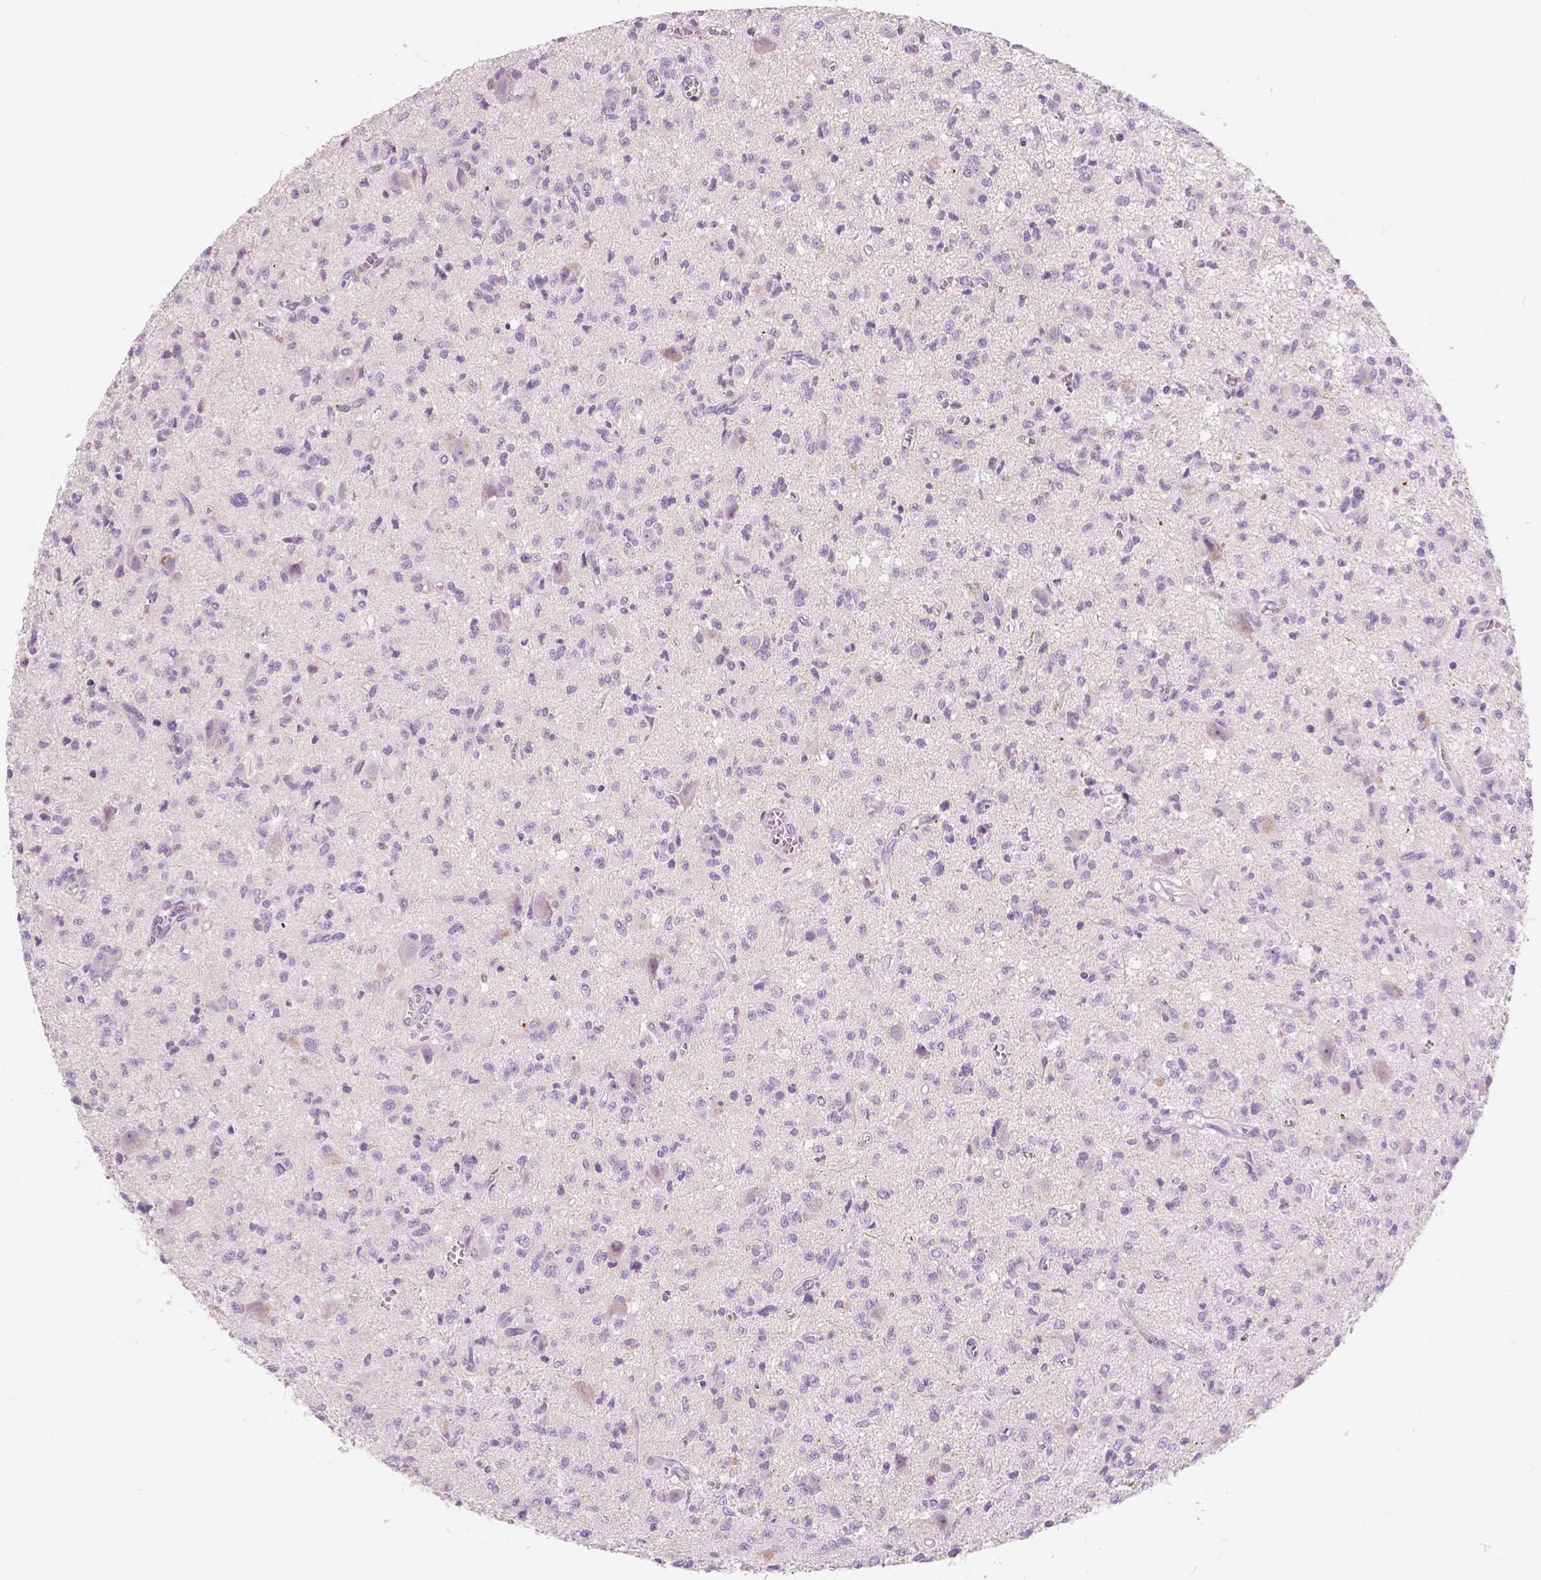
{"staining": {"intensity": "negative", "quantity": "none", "location": "none"}, "tissue": "glioma", "cell_type": "Tumor cells", "image_type": "cancer", "snomed": [{"axis": "morphology", "description": "Glioma, malignant, Low grade"}, {"axis": "topography", "description": "Brain"}], "caption": "IHC photomicrograph of low-grade glioma (malignant) stained for a protein (brown), which shows no expression in tumor cells.", "gene": "A4GNT", "patient": {"sex": "male", "age": 64}}